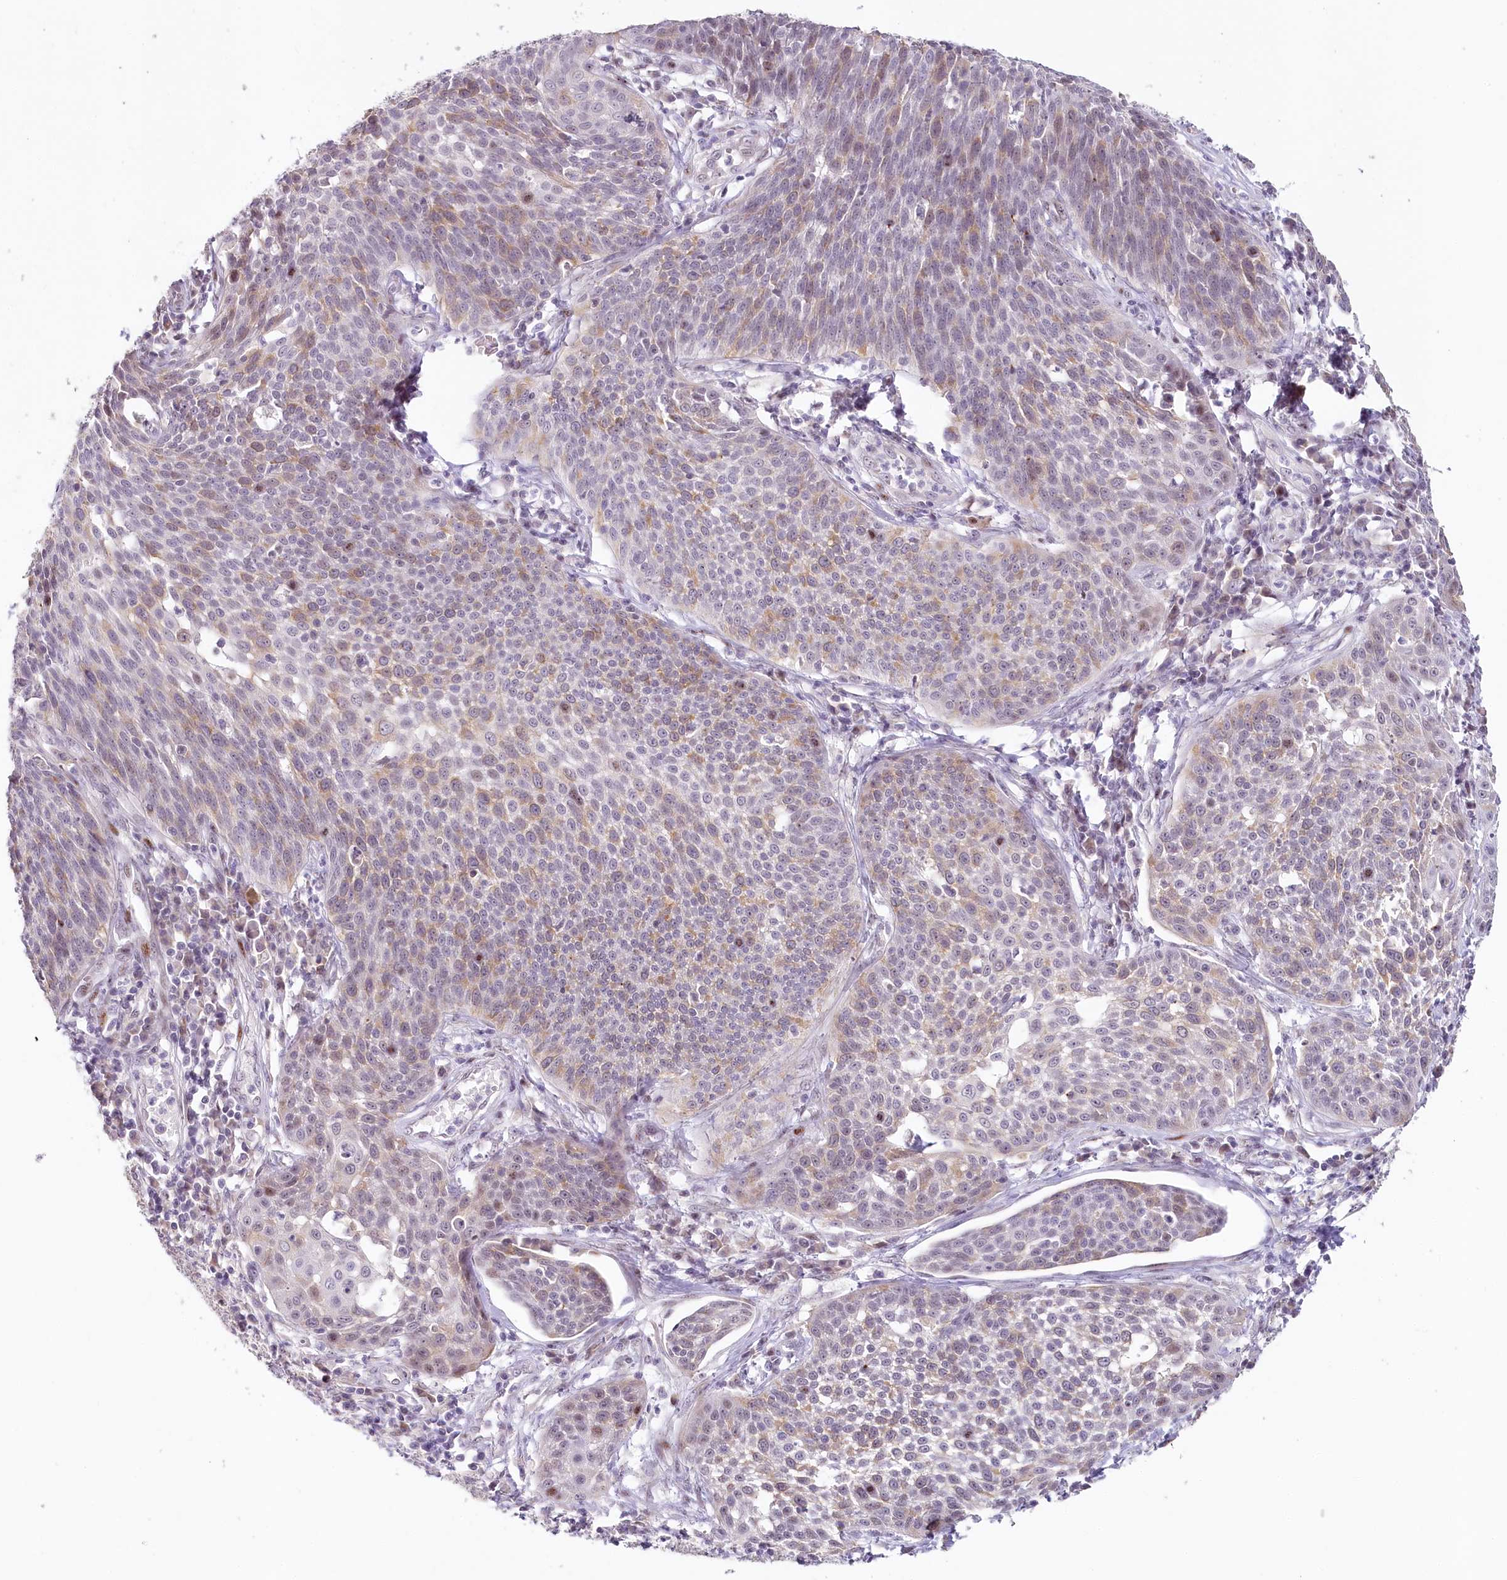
{"staining": {"intensity": "weak", "quantity": "25%-75%", "location": "cytoplasmic/membranous,nuclear"}, "tissue": "cervical cancer", "cell_type": "Tumor cells", "image_type": "cancer", "snomed": [{"axis": "morphology", "description": "Squamous cell carcinoma, NOS"}, {"axis": "topography", "description": "Cervix"}], "caption": "Cervical cancer stained for a protein reveals weak cytoplasmic/membranous and nuclear positivity in tumor cells. (Brightfield microscopy of DAB IHC at high magnification).", "gene": "HPD", "patient": {"sex": "female", "age": 34}}